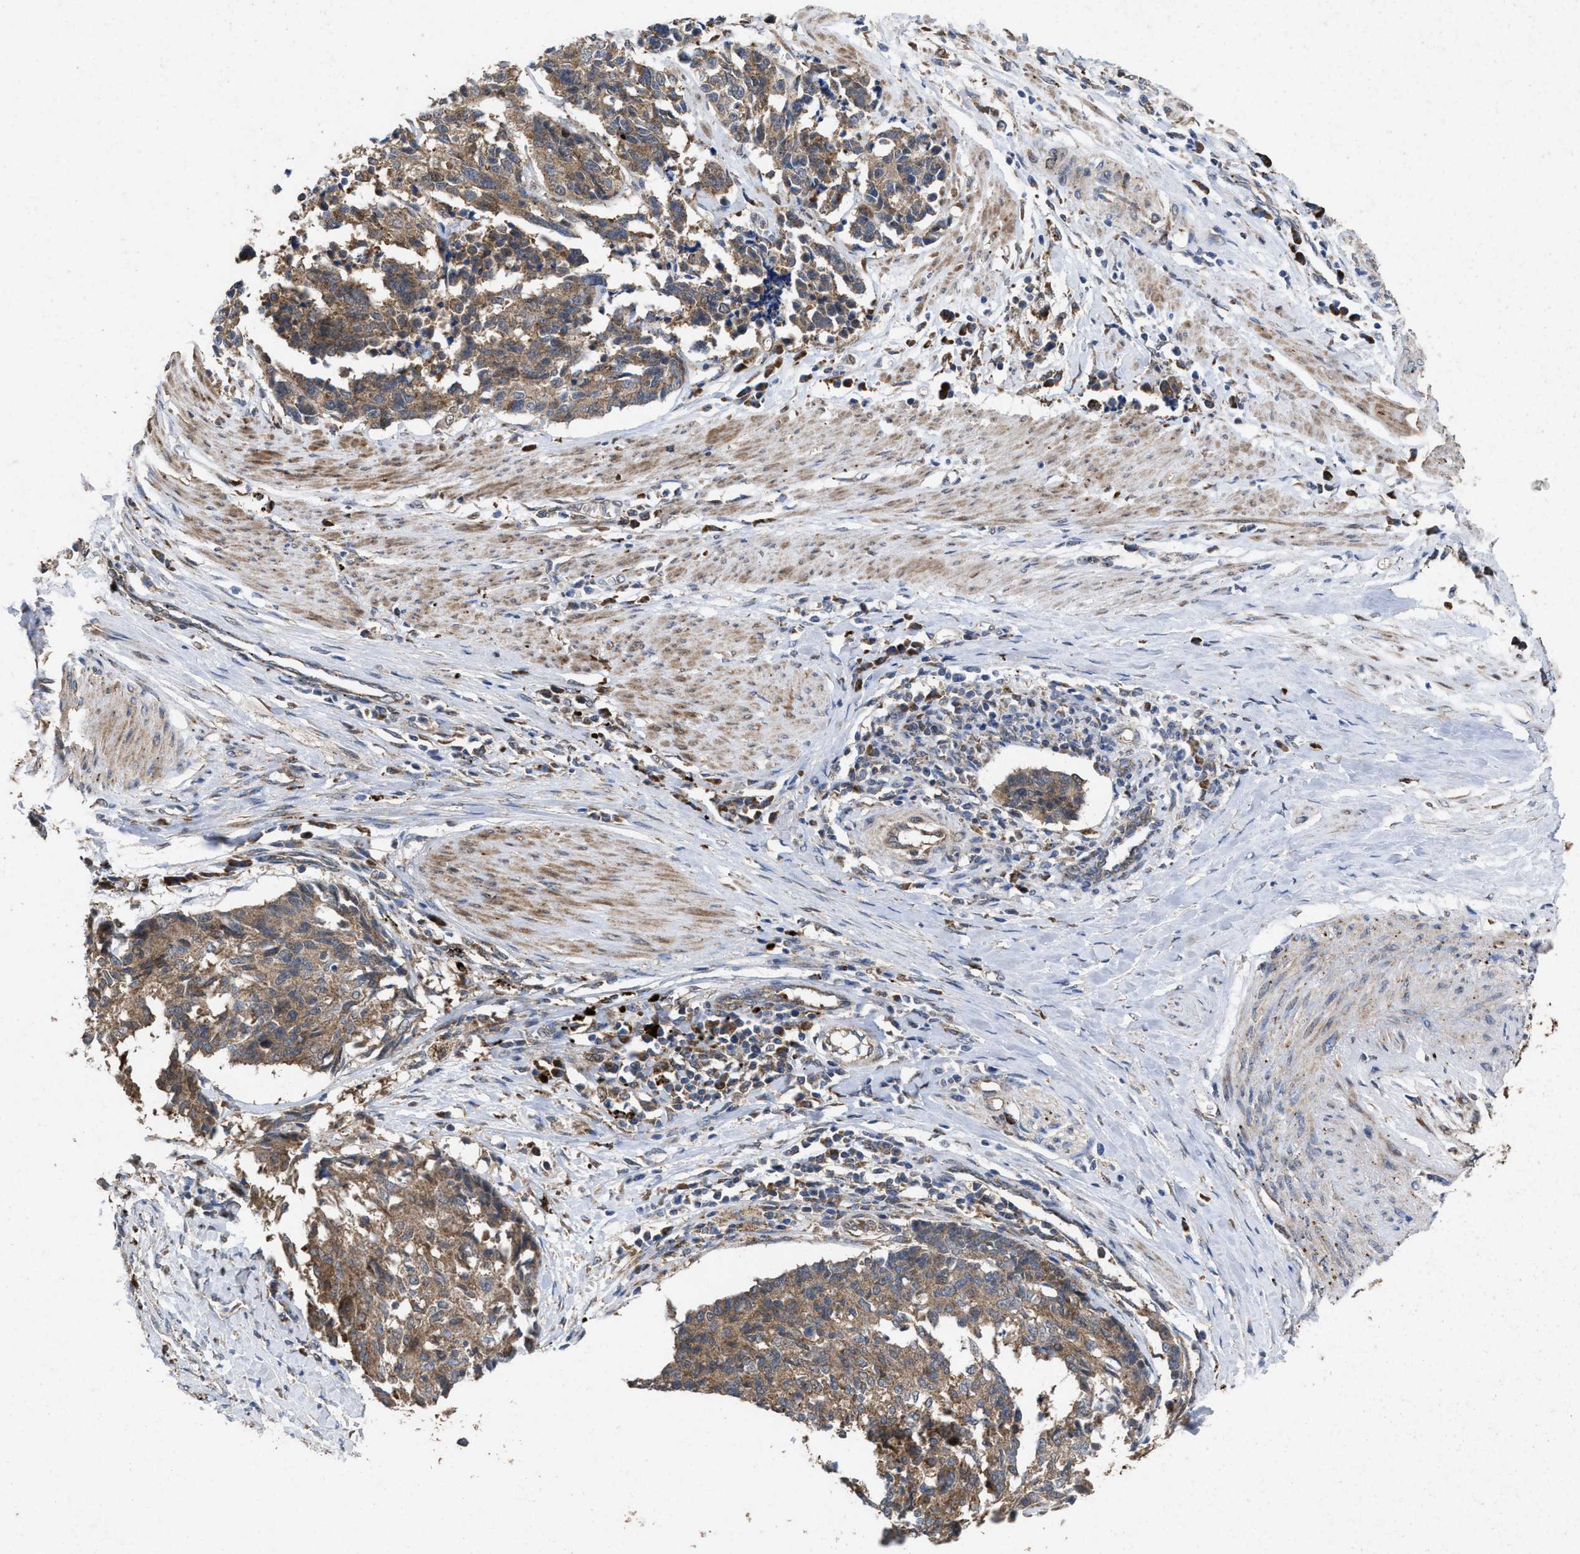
{"staining": {"intensity": "moderate", "quantity": ">75%", "location": "cytoplasmic/membranous"}, "tissue": "cervical cancer", "cell_type": "Tumor cells", "image_type": "cancer", "snomed": [{"axis": "morphology", "description": "Normal tissue, NOS"}, {"axis": "morphology", "description": "Squamous cell carcinoma, NOS"}, {"axis": "topography", "description": "Cervix"}], "caption": "Protein expression analysis of human cervical cancer reveals moderate cytoplasmic/membranous expression in approximately >75% of tumor cells.", "gene": "MSI2", "patient": {"sex": "female", "age": 35}}